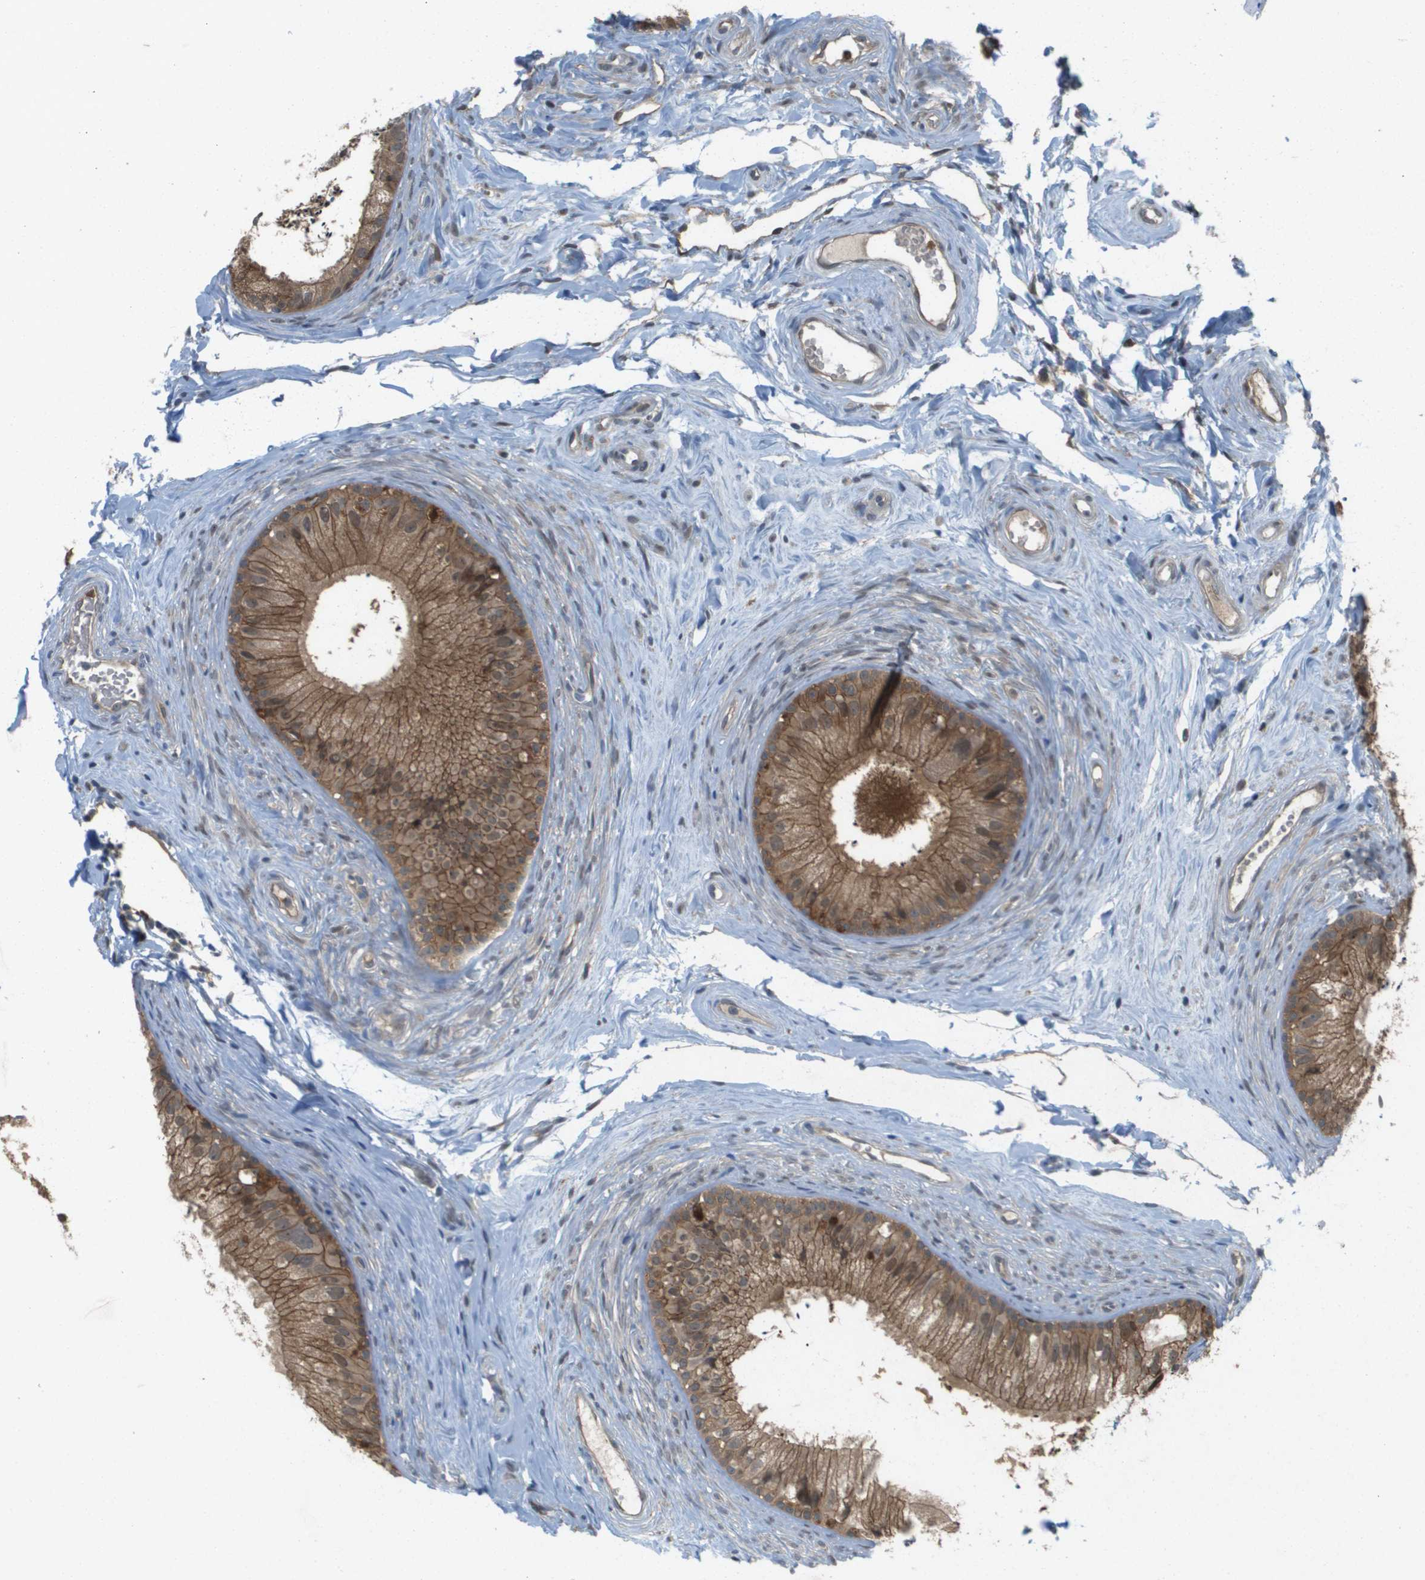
{"staining": {"intensity": "moderate", "quantity": ">75%", "location": "cytoplasmic/membranous"}, "tissue": "epididymis", "cell_type": "Glandular cells", "image_type": "normal", "snomed": [{"axis": "morphology", "description": "Normal tissue, NOS"}, {"axis": "topography", "description": "Epididymis"}], "caption": "Protein staining shows moderate cytoplasmic/membranous positivity in about >75% of glandular cells in unremarkable epididymis. The staining was performed using DAB, with brown indicating positive protein expression. Nuclei are stained blue with hematoxylin.", "gene": "PALD1", "patient": {"sex": "male", "age": 56}}